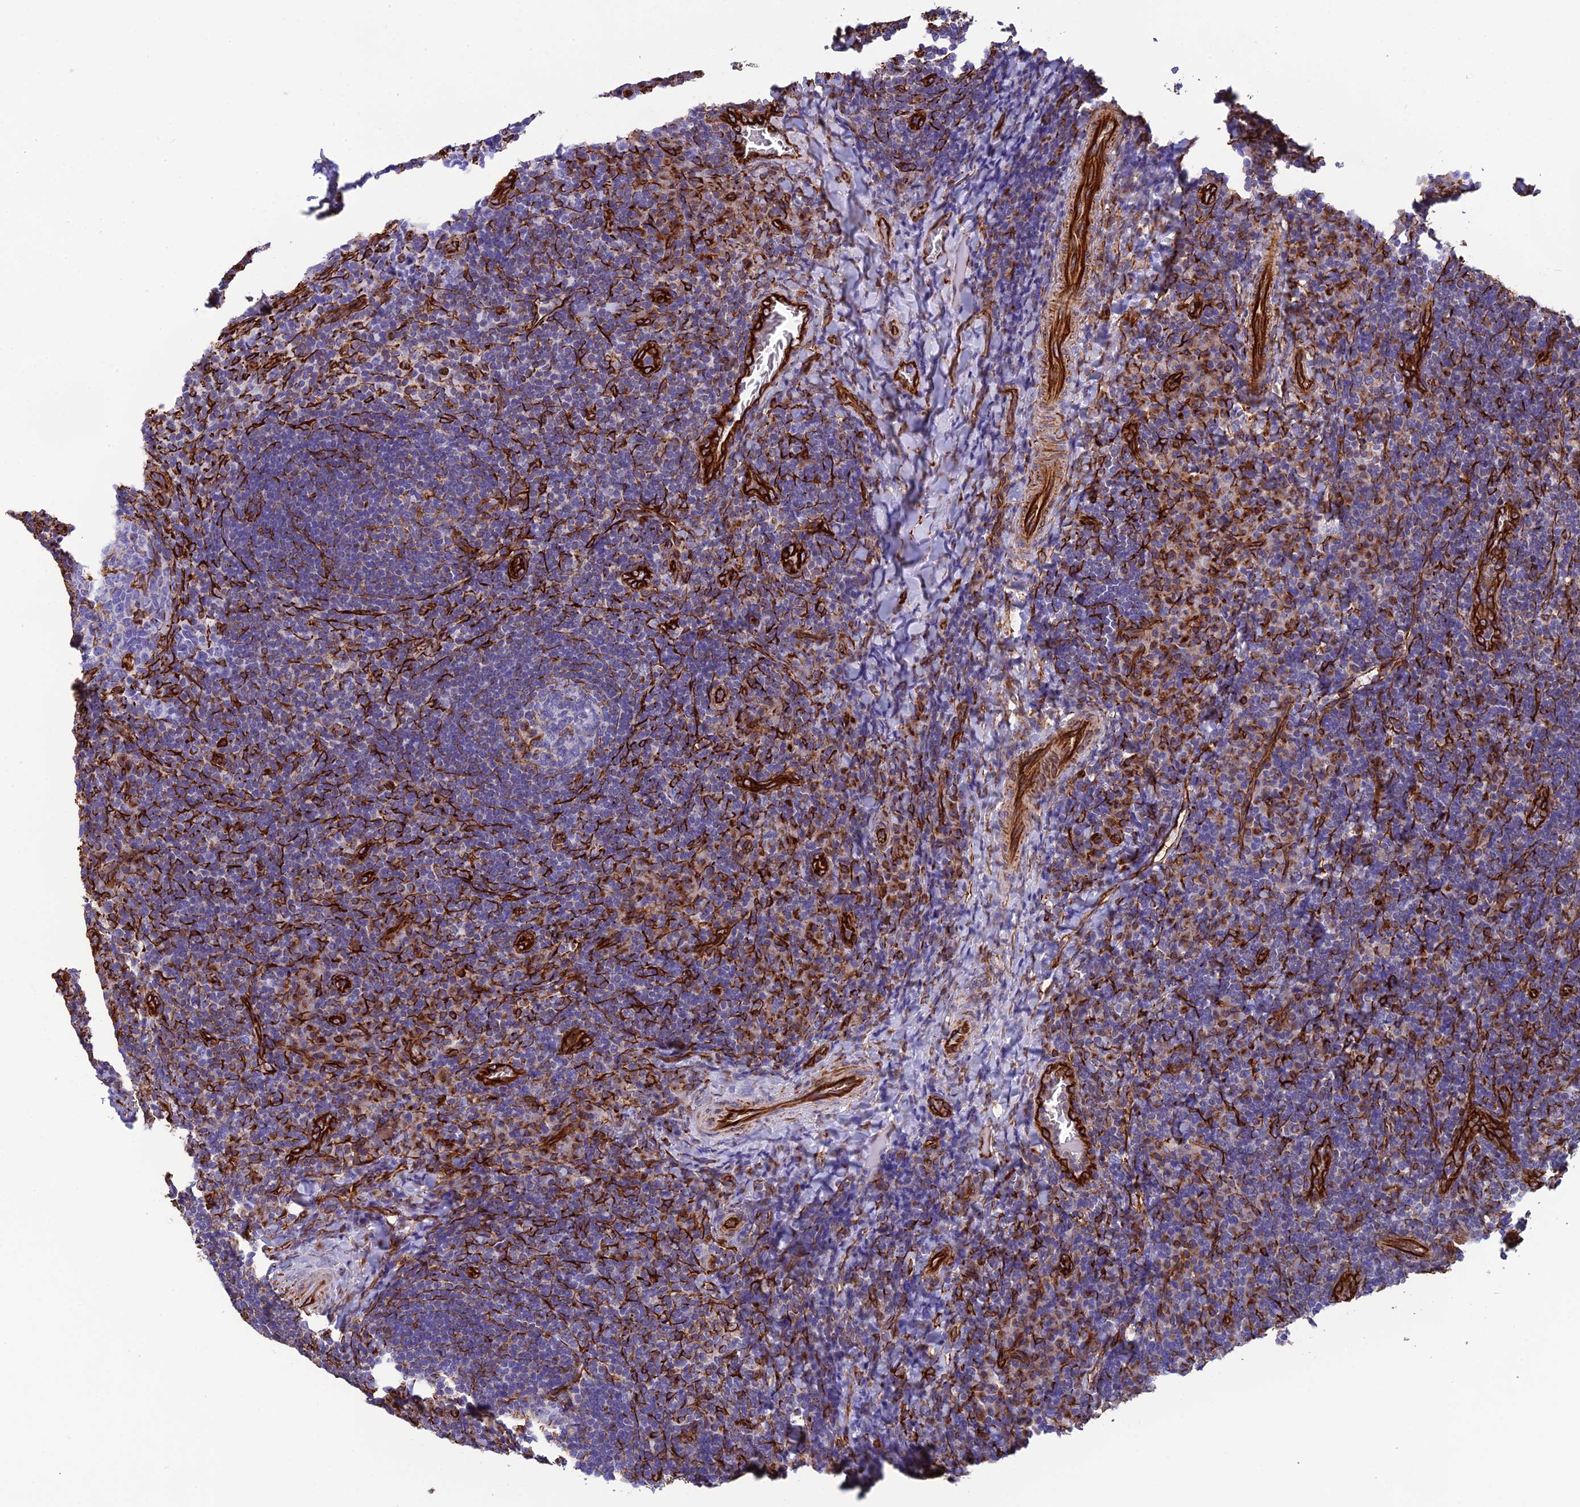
{"staining": {"intensity": "strong", "quantity": "<25%", "location": "cytoplasmic/membranous"}, "tissue": "tonsil", "cell_type": "Germinal center cells", "image_type": "normal", "snomed": [{"axis": "morphology", "description": "Normal tissue, NOS"}, {"axis": "topography", "description": "Tonsil"}], "caption": "An immunohistochemistry micrograph of benign tissue is shown. Protein staining in brown shows strong cytoplasmic/membranous positivity in tonsil within germinal center cells. (DAB = brown stain, brightfield microscopy at high magnification).", "gene": "FBXL20", "patient": {"sex": "male", "age": 17}}